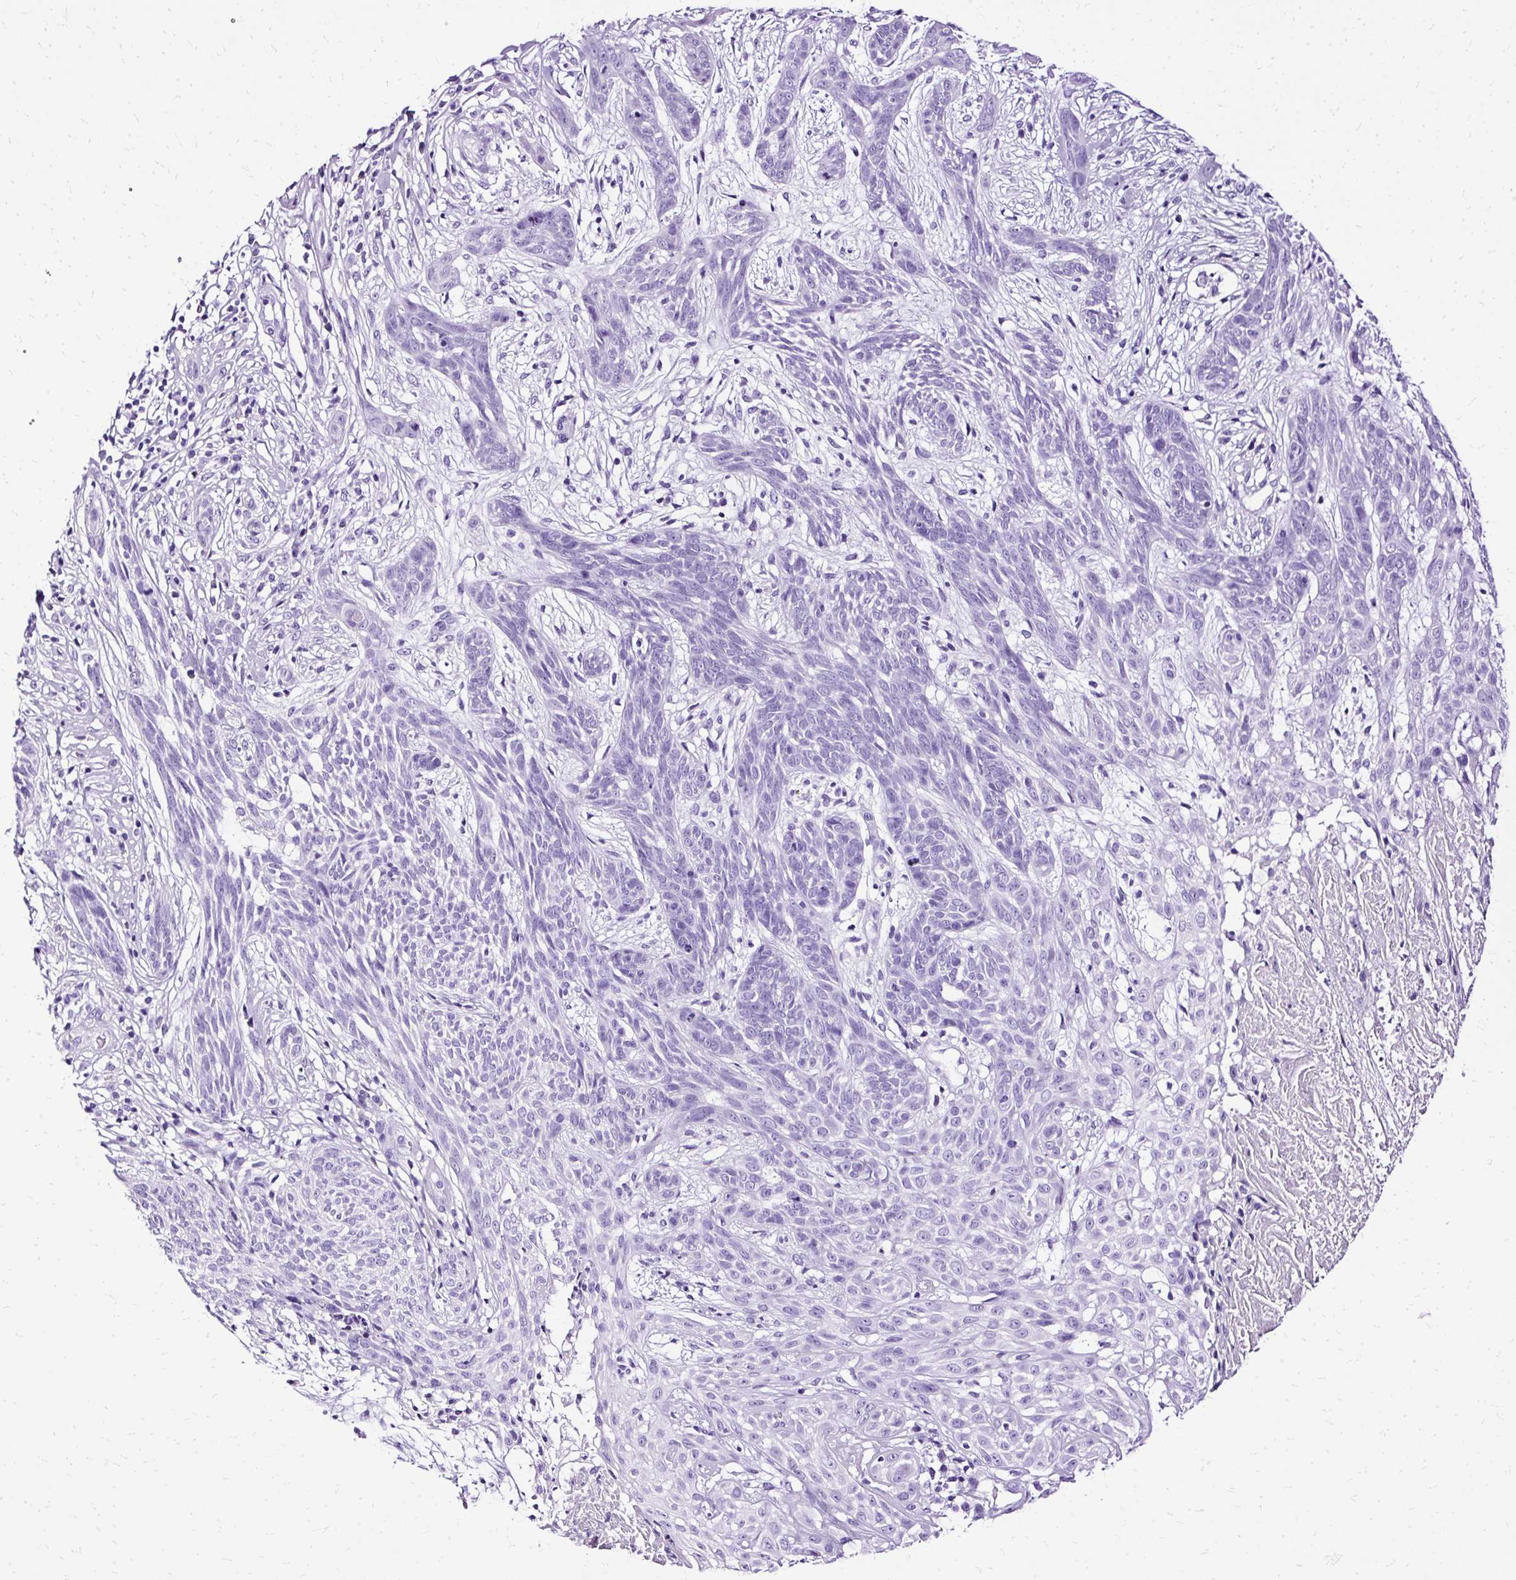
{"staining": {"intensity": "negative", "quantity": "none", "location": "none"}, "tissue": "skin cancer", "cell_type": "Tumor cells", "image_type": "cancer", "snomed": [{"axis": "morphology", "description": "Basal cell carcinoma"}, {"axis": "topography", "description": "Skin"}, {"axis": "topography", "description": "Skin, foot"}], "caption": "This is an immunohistochemistry (IHC) micrograph of skin cancer (basal cell carcinoma). There is no staining in tumor cells.", "gene": "SLC8A2", "patient": {"sex": "female", "age": 86}}